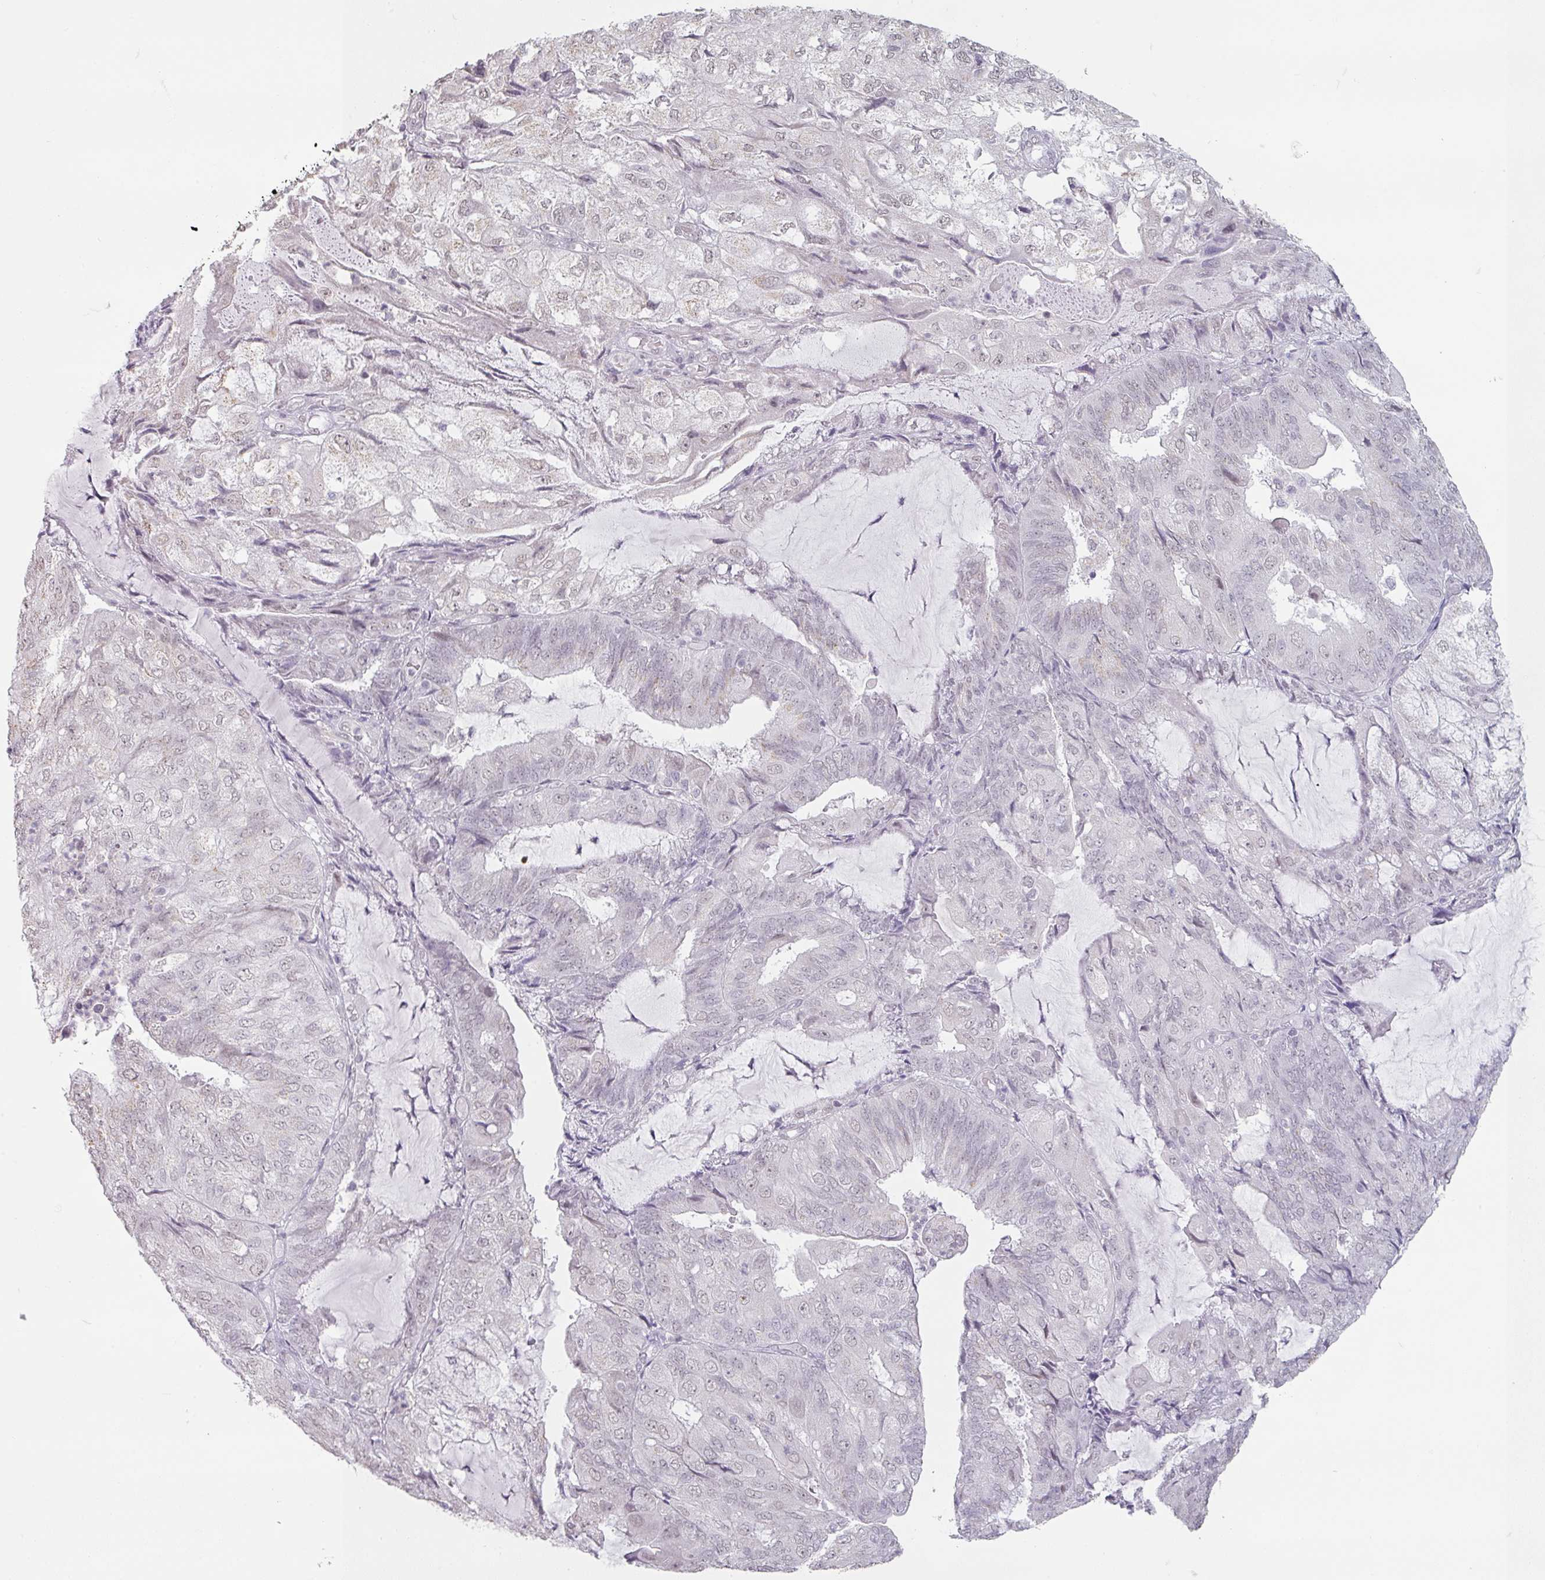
{"staining": {"intensity": "negative", "quantity": "none", "location": "none"}, "tissue": "endometrial cancer", "cell_type": "Tumor cells", "image_type": "cancer", "snomed": [{"axis": "morphology", "description": "Adenocarcinoma, NOS"}, {"axis": "topography", "description": "Endometrium"}], "caption": "Photomicrograph shows no protein positivity in tumor cells of endometrial cancer tissue. (IHC, brightfield microscopy, high magnification).", "gene": "SPRR1A", "patient": {"sex": "female", "age": 81}}